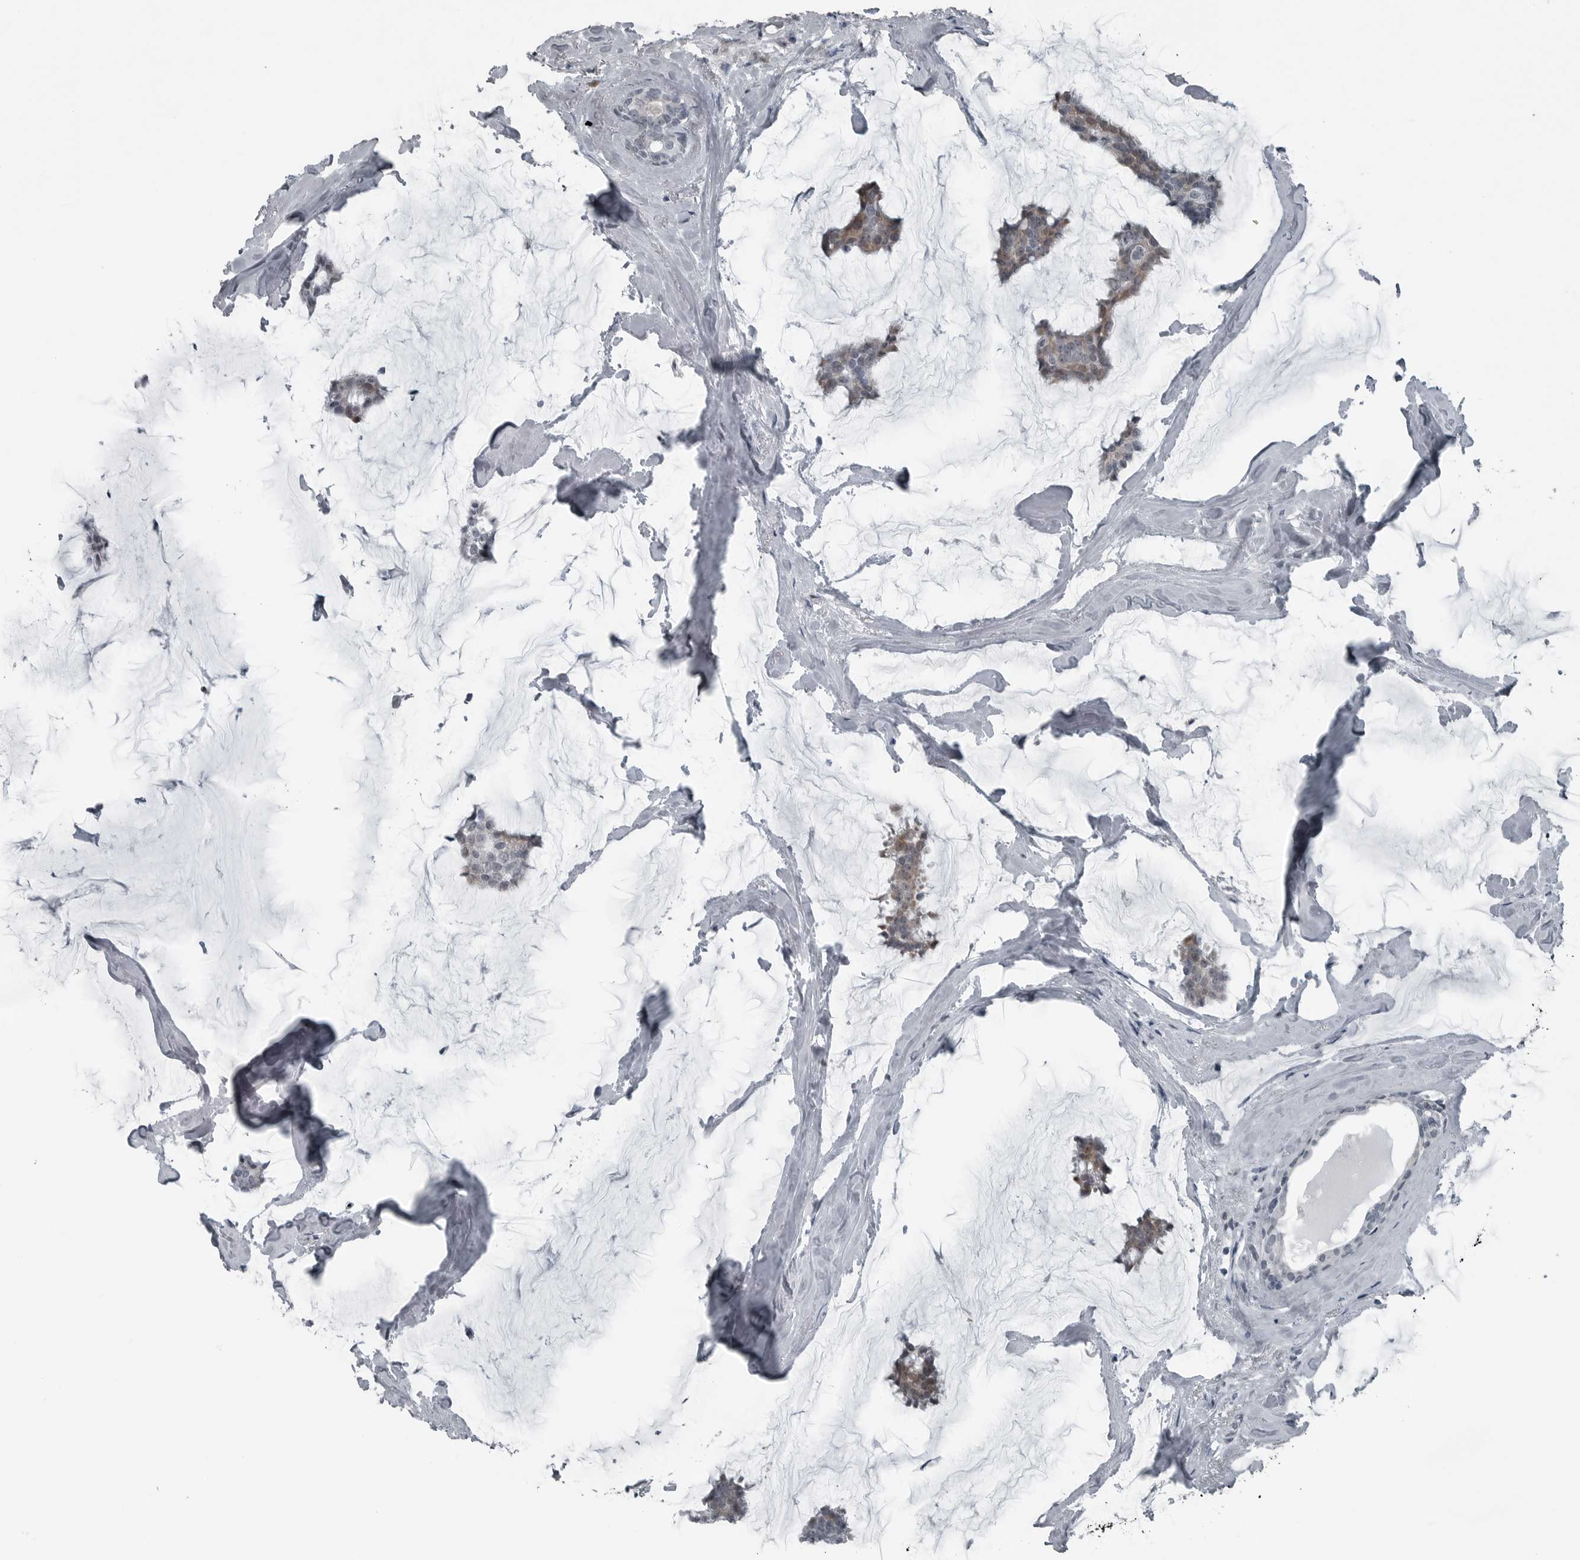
{"staining": {"intensity": "weak", "quantity": "<25%", "location": "cytoplasmic/membranous"}, "tissue": "breast cancer", "cell_type": "Tumor cells", "image_type": "cancer", "snomed": [{"axis": "morphology", "description": "Duct carcinoma"}, {"axis": "topography", "description": "Breast"}], "caption": "Immunohistochemical staining of human breast intraductal carcinoma demonstrates no significant positivity in tumor cells.", "gene": "DNAAF11", "patient": {"sex": "female", "age": 93}}